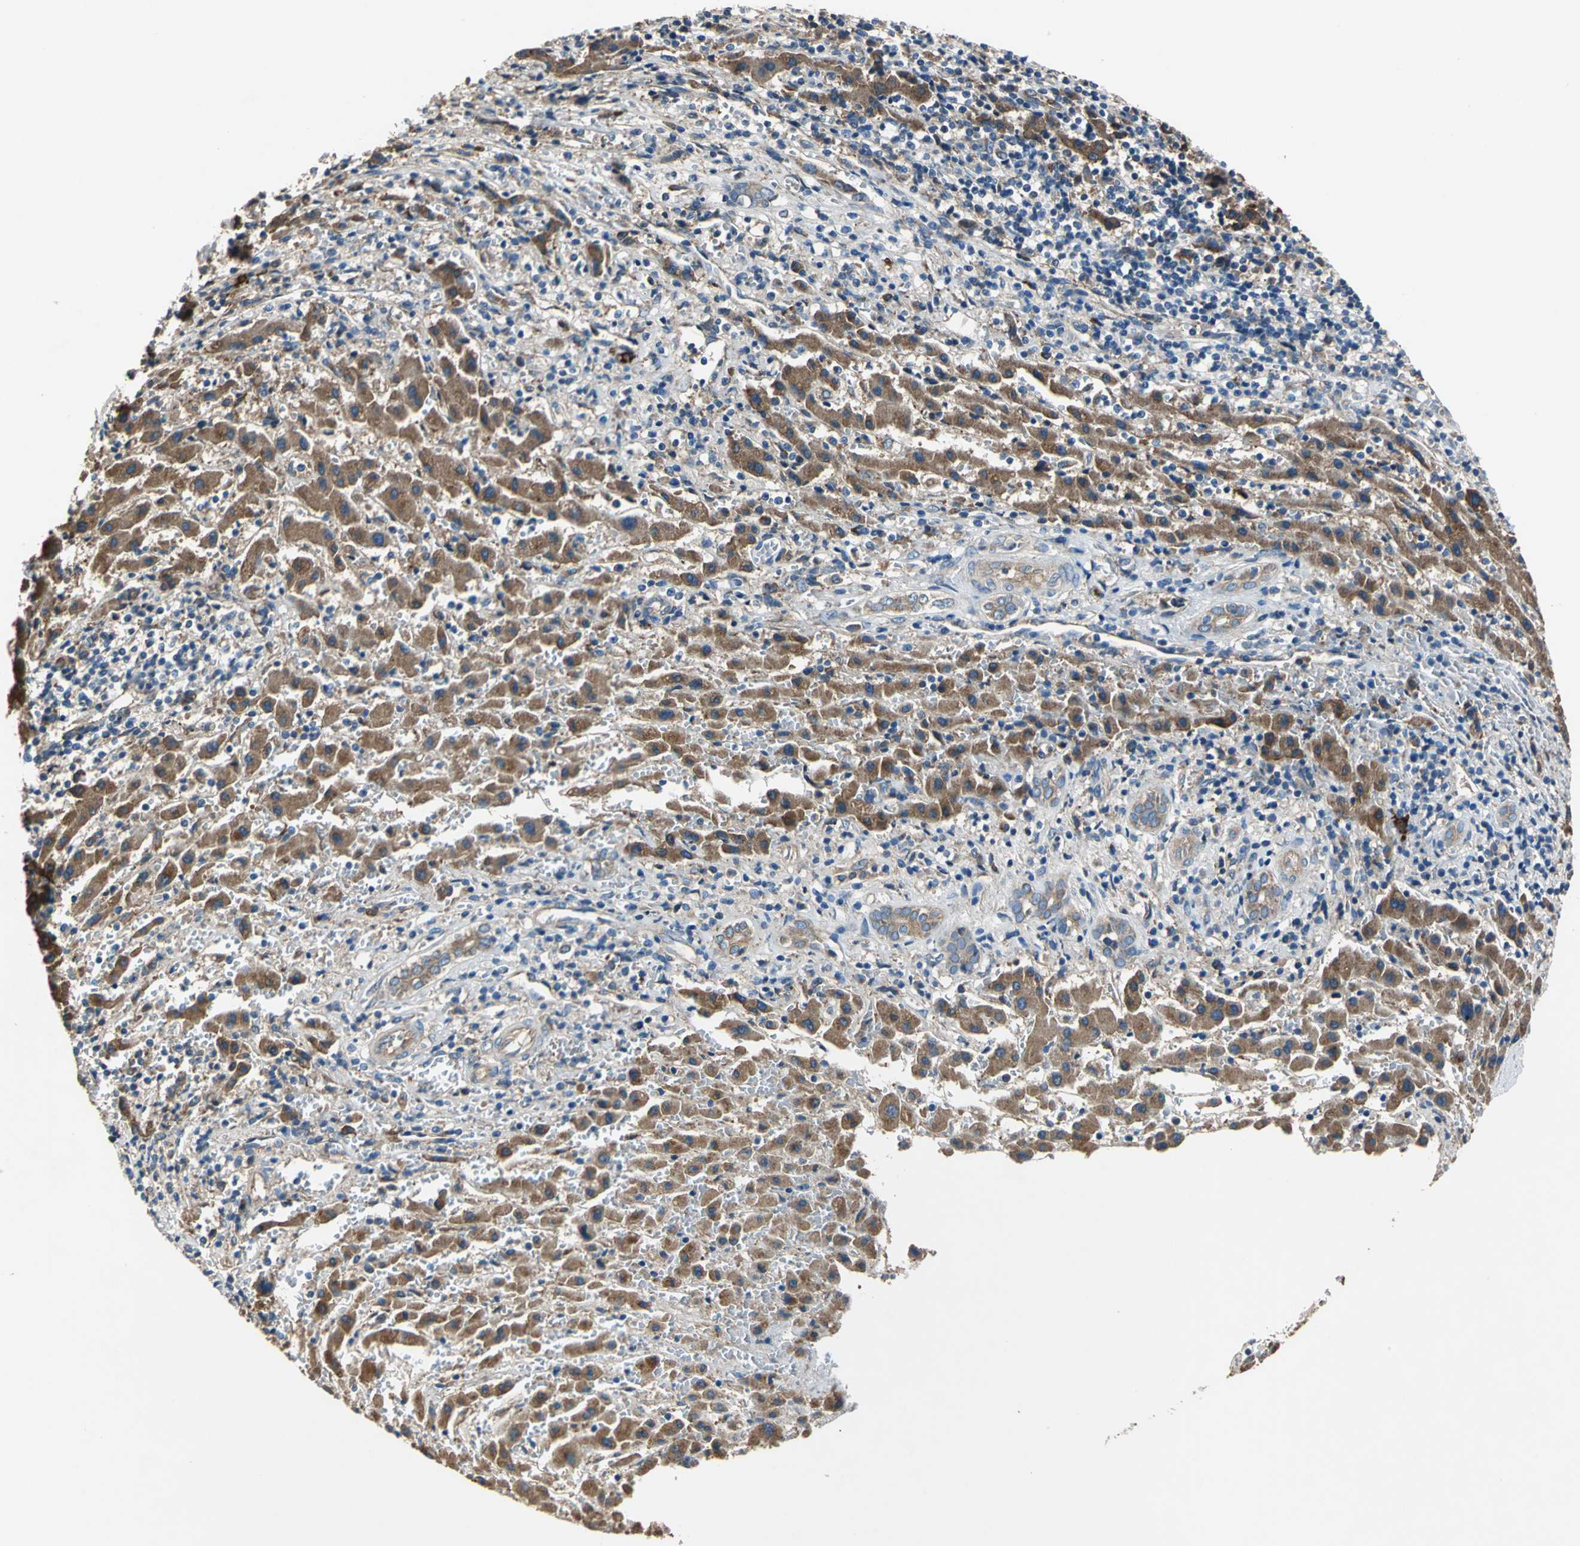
{"staining": {"intensity": "moderate", "quantity": ">75%", "location": "cytoplasmic/membranous"}, "tissue": "liver cancer", "cell_type": "Tumor cells", "image_type": "cancer", "snomed": [{"axis": "morphology", "description": "Cholangiocarcinoma"}, {"axis": "topography", "description": "Liver"}], "caption": "Liver cholangiocarcinoma stained for a protein displays moderate cytoplasmic/membranous positivity in tumor cells.", "gene": "HEPH", "patient": {"sex": "male", "age": 57}}